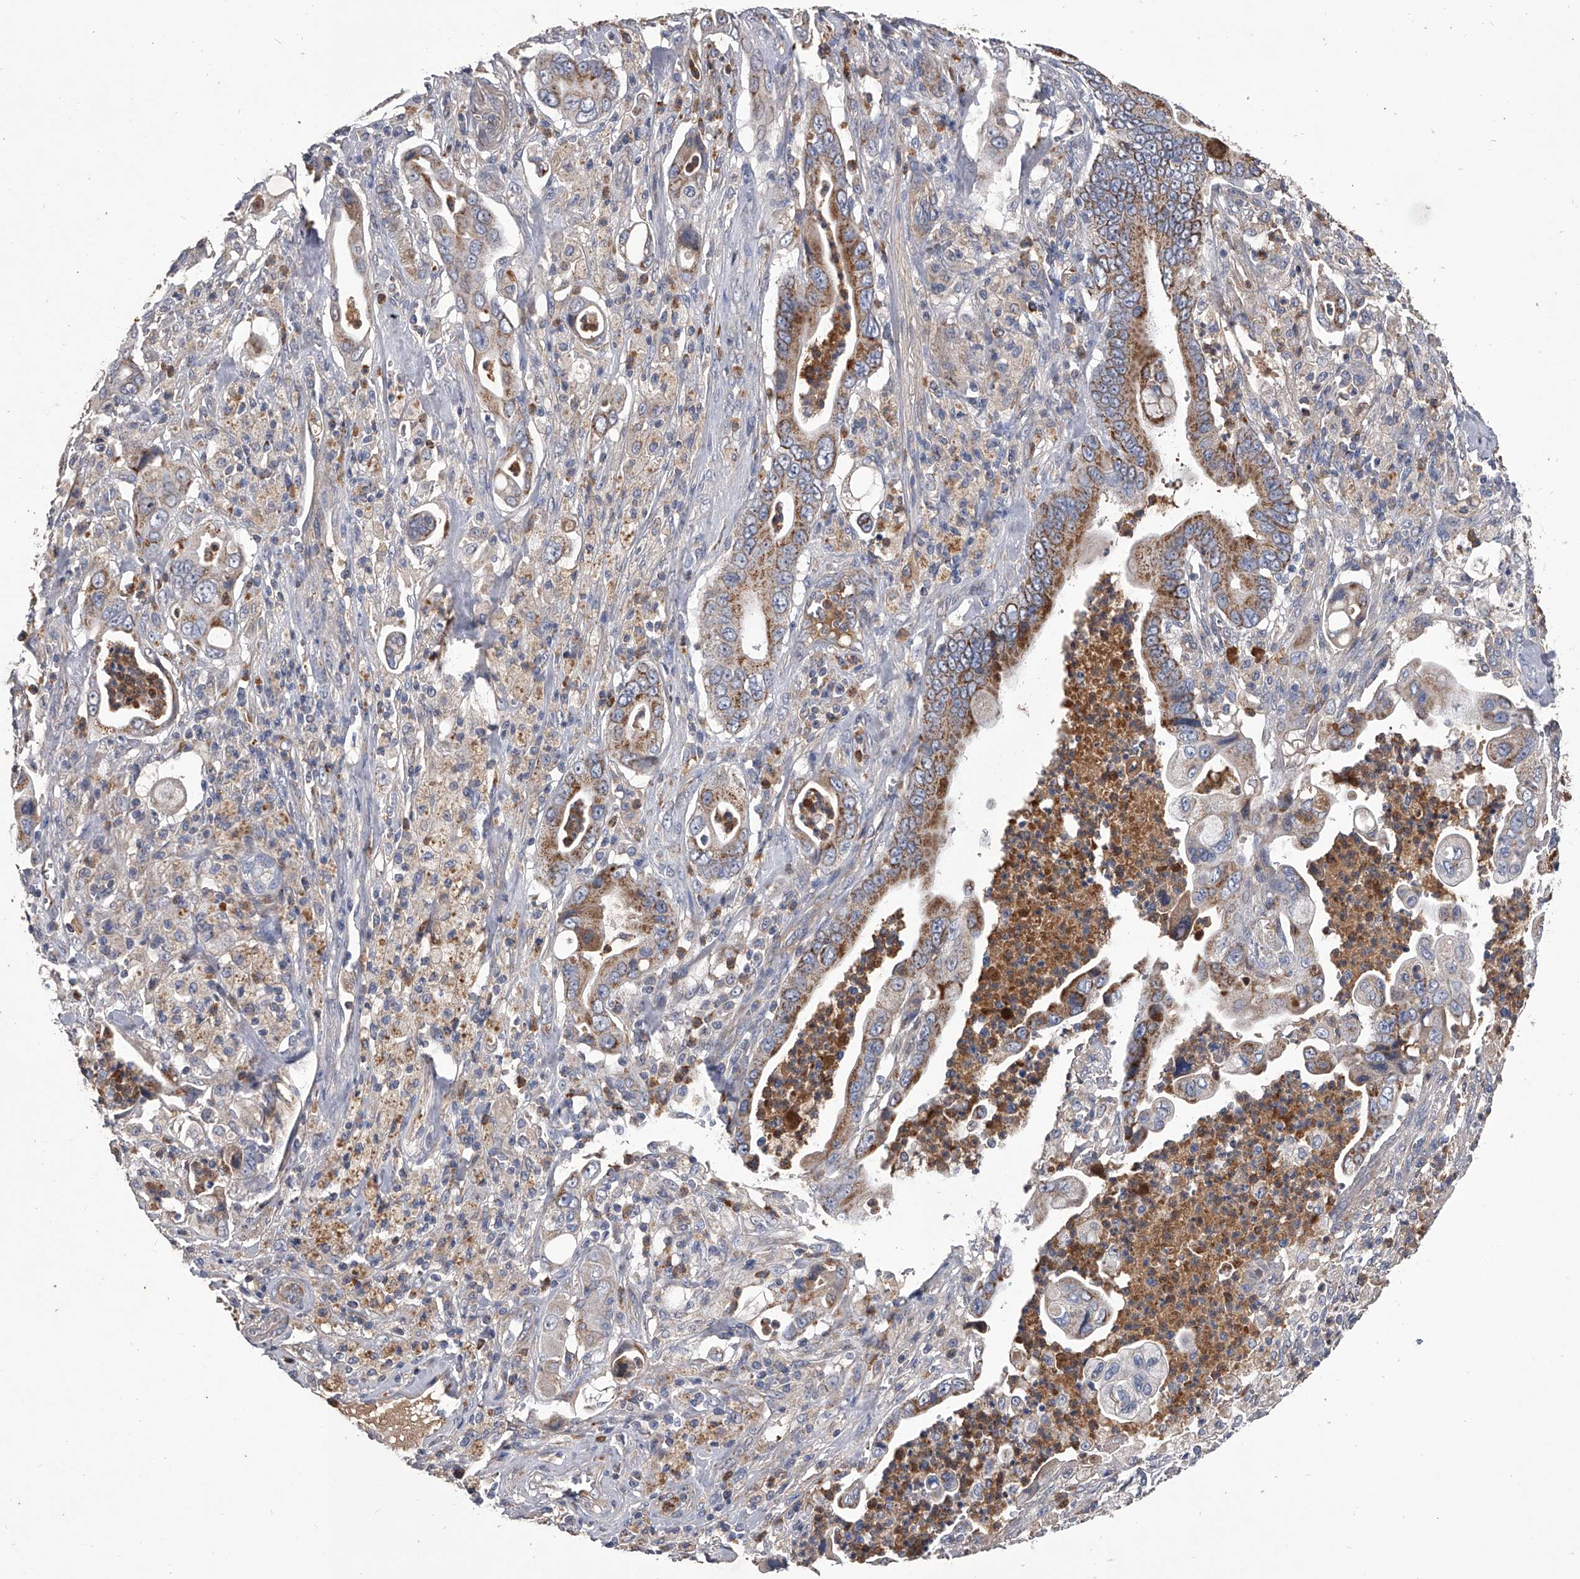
{"staining": {"intensity": "moderate", "quantity": ">75%", "location": "cytoplasmic/membranous"}, "tissue": "pancreatic cancer", "cell_type": "Tumor cells", "image_type": "cancer", "snomed": [{"axis": "morphology", "description": "Adenocarcinoma, NOS"}, {"axis": "topography", "description": "Pancreas"}], "caption": "Immunohistochemistry (IHC) photomicrograph of neoplastic tissue: human pancreatic adenocarcinoma stained using immunohistochemistry reveals medium levels of moderate protein expression localized specifically in the cytoplasmic/membranous of tumor cells, appearing as a cytoplasmic/membranous brown color.", "gene": "NRP1", "patient": {"sex": "male", "age": 78}}